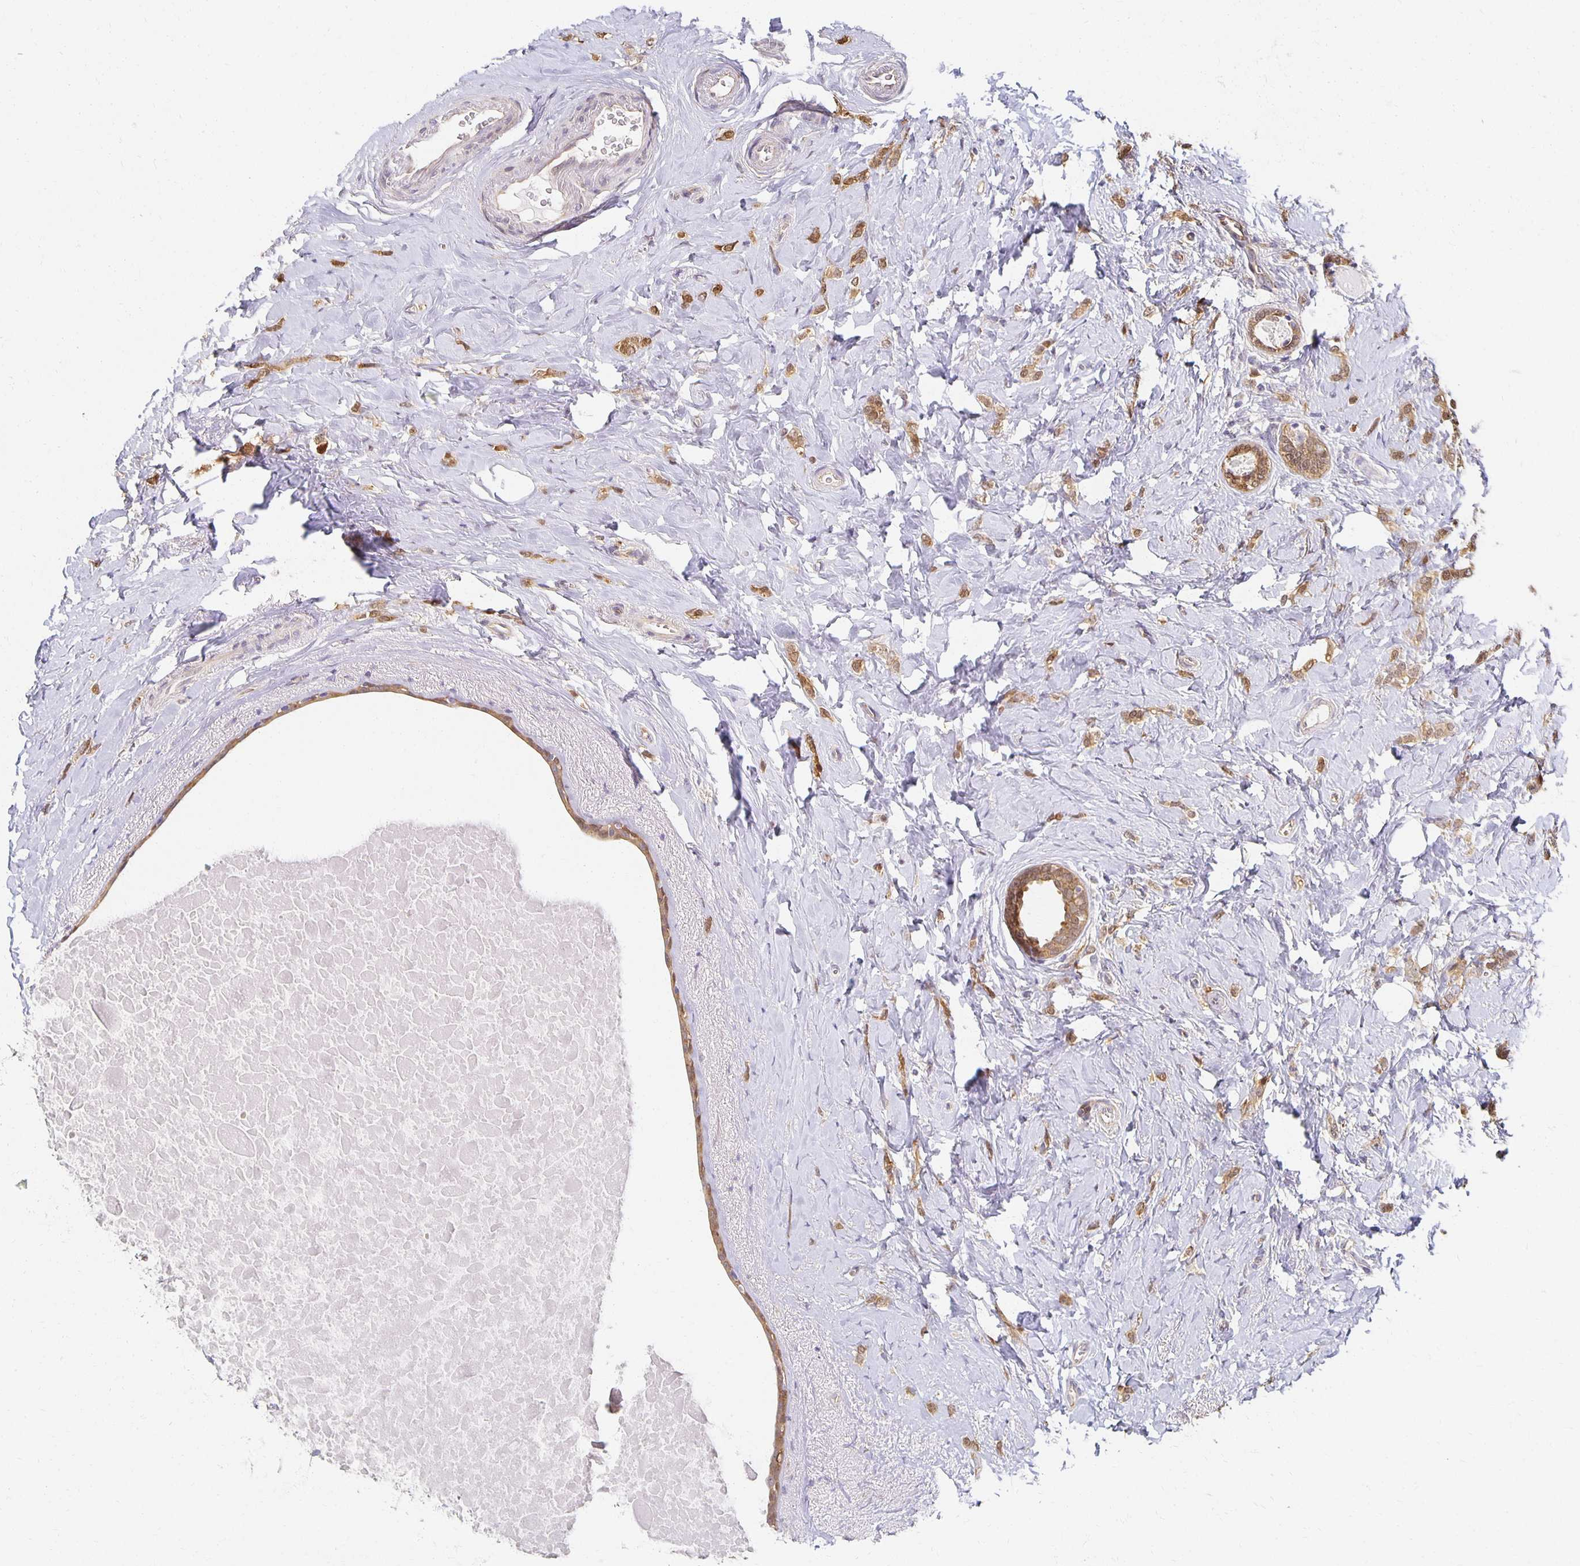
{"staining": {"intensity": "moderate", "quantity": ">75%", "location": "cytoplasmic/membranous"}, "tissue": "breast cancer", "cell_type": "Tumor cells", "image_type": "cancer", "snomed": [{"axis": "morphology", "description": "Normal tissue, NOS"}, {"axis": "morphology", "description": "Duct carcinoma"}, {"axis": "topography", "description": "Breast"}], "caption": "Breast cancer (infiltrating ductal carcinoma) was stained to show a protein in brown. There is medium levels of moderate cytoplasmic/membranous positivity in approximately >75% of tumor cells.", "gene": "SORL1", "patient": {"sex": "female", "age": 77}}